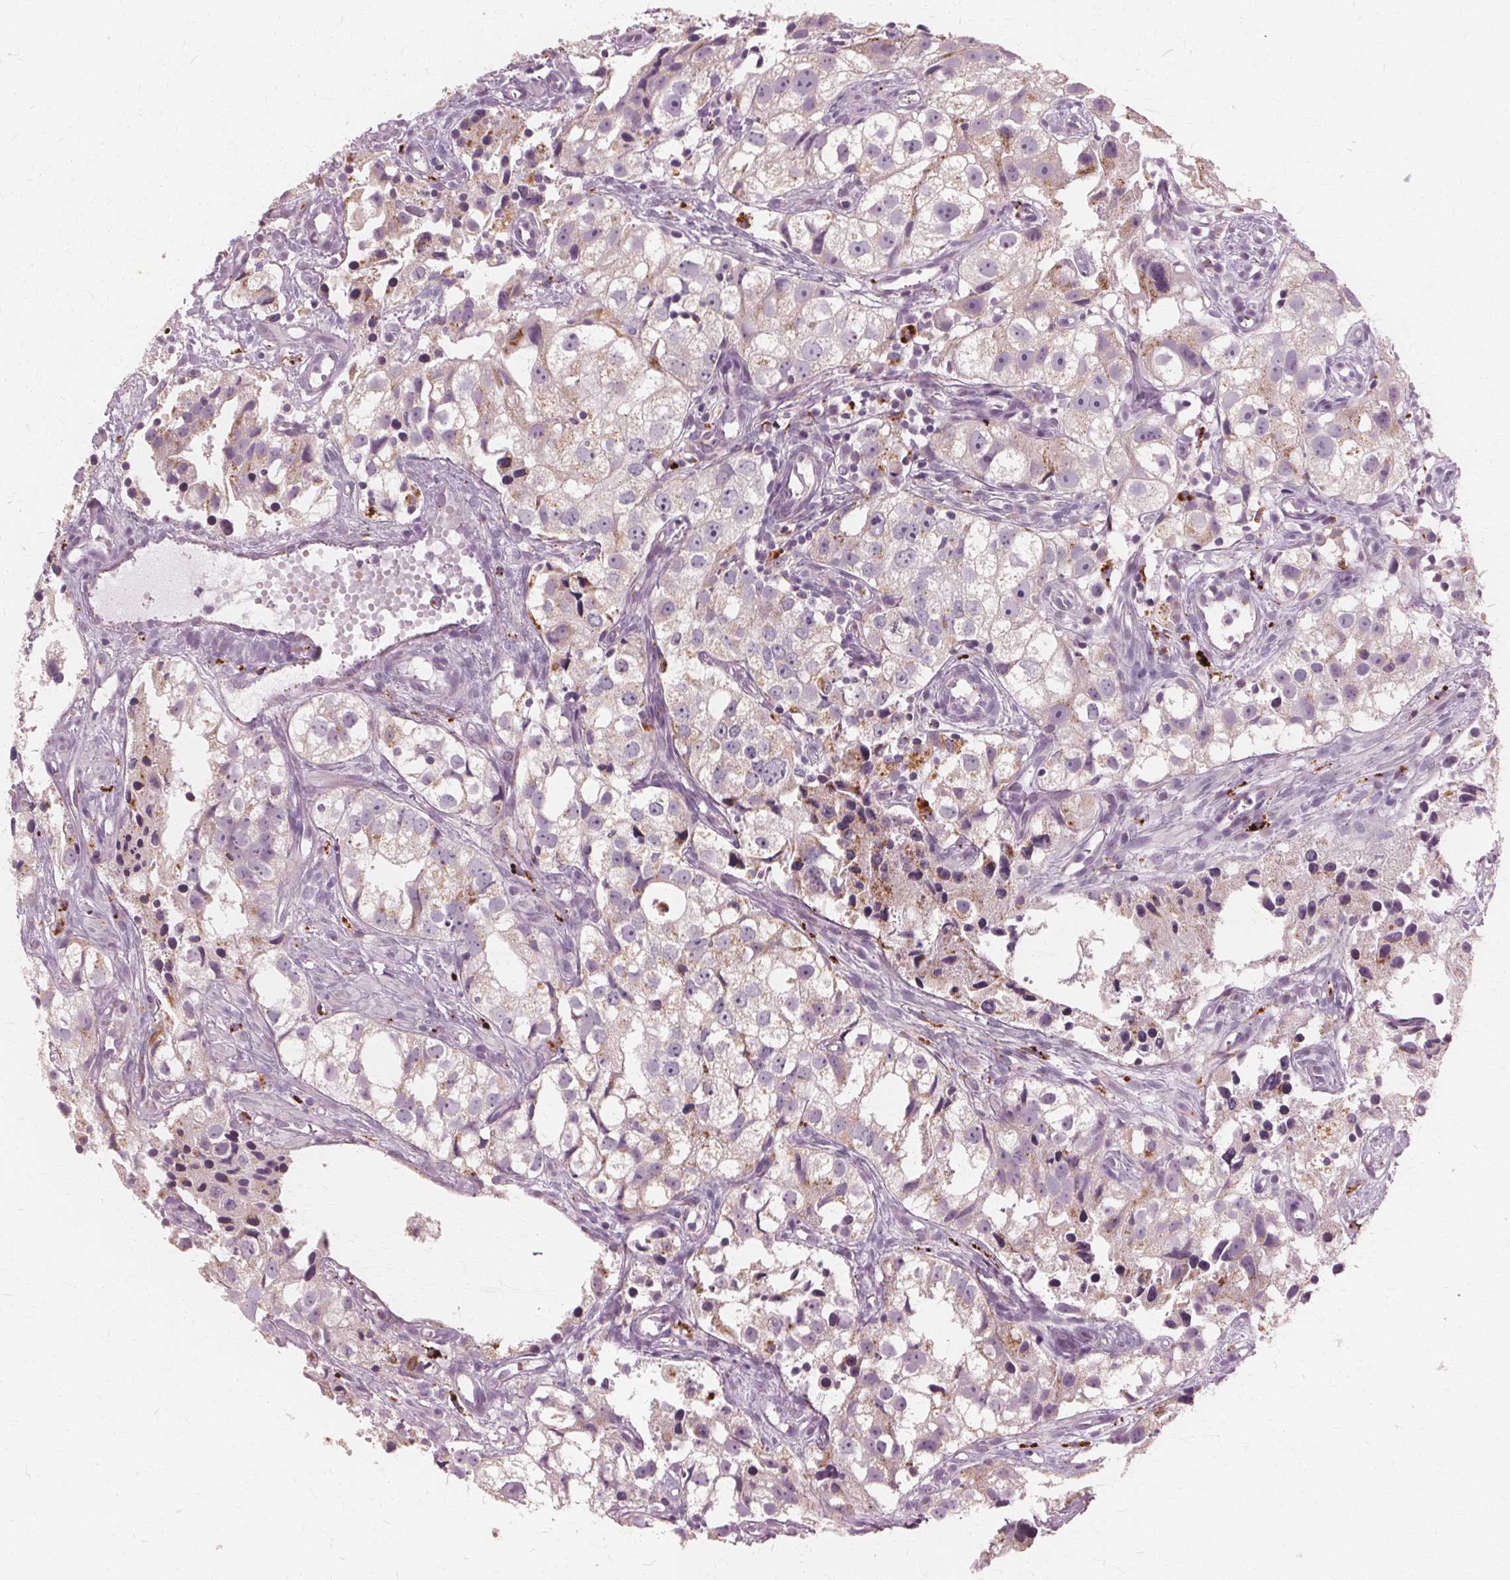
{"staining": {"intensity": "weak", "quantity": "25%-75%", "location": "cytoplasmic/membranous"}, "tissue": "prostate cancer", "cell_type": "Tumor cells", "image_type": "cancer", "snomed": [{"axis": "morphology", "description": "Adenocarcinoma, High grade"}, {"axis": "topography", "description": "Prostate"}], "caption": "Protein expression analysis of human prostate cancer (adenocarcinoma (high-grade)) reveals weak cytoplasmic/membranous expression in approximately 25%-75% of tumor cells.", "gene": "DNASE2", "patient": {"sex": "male", "age": 68}}